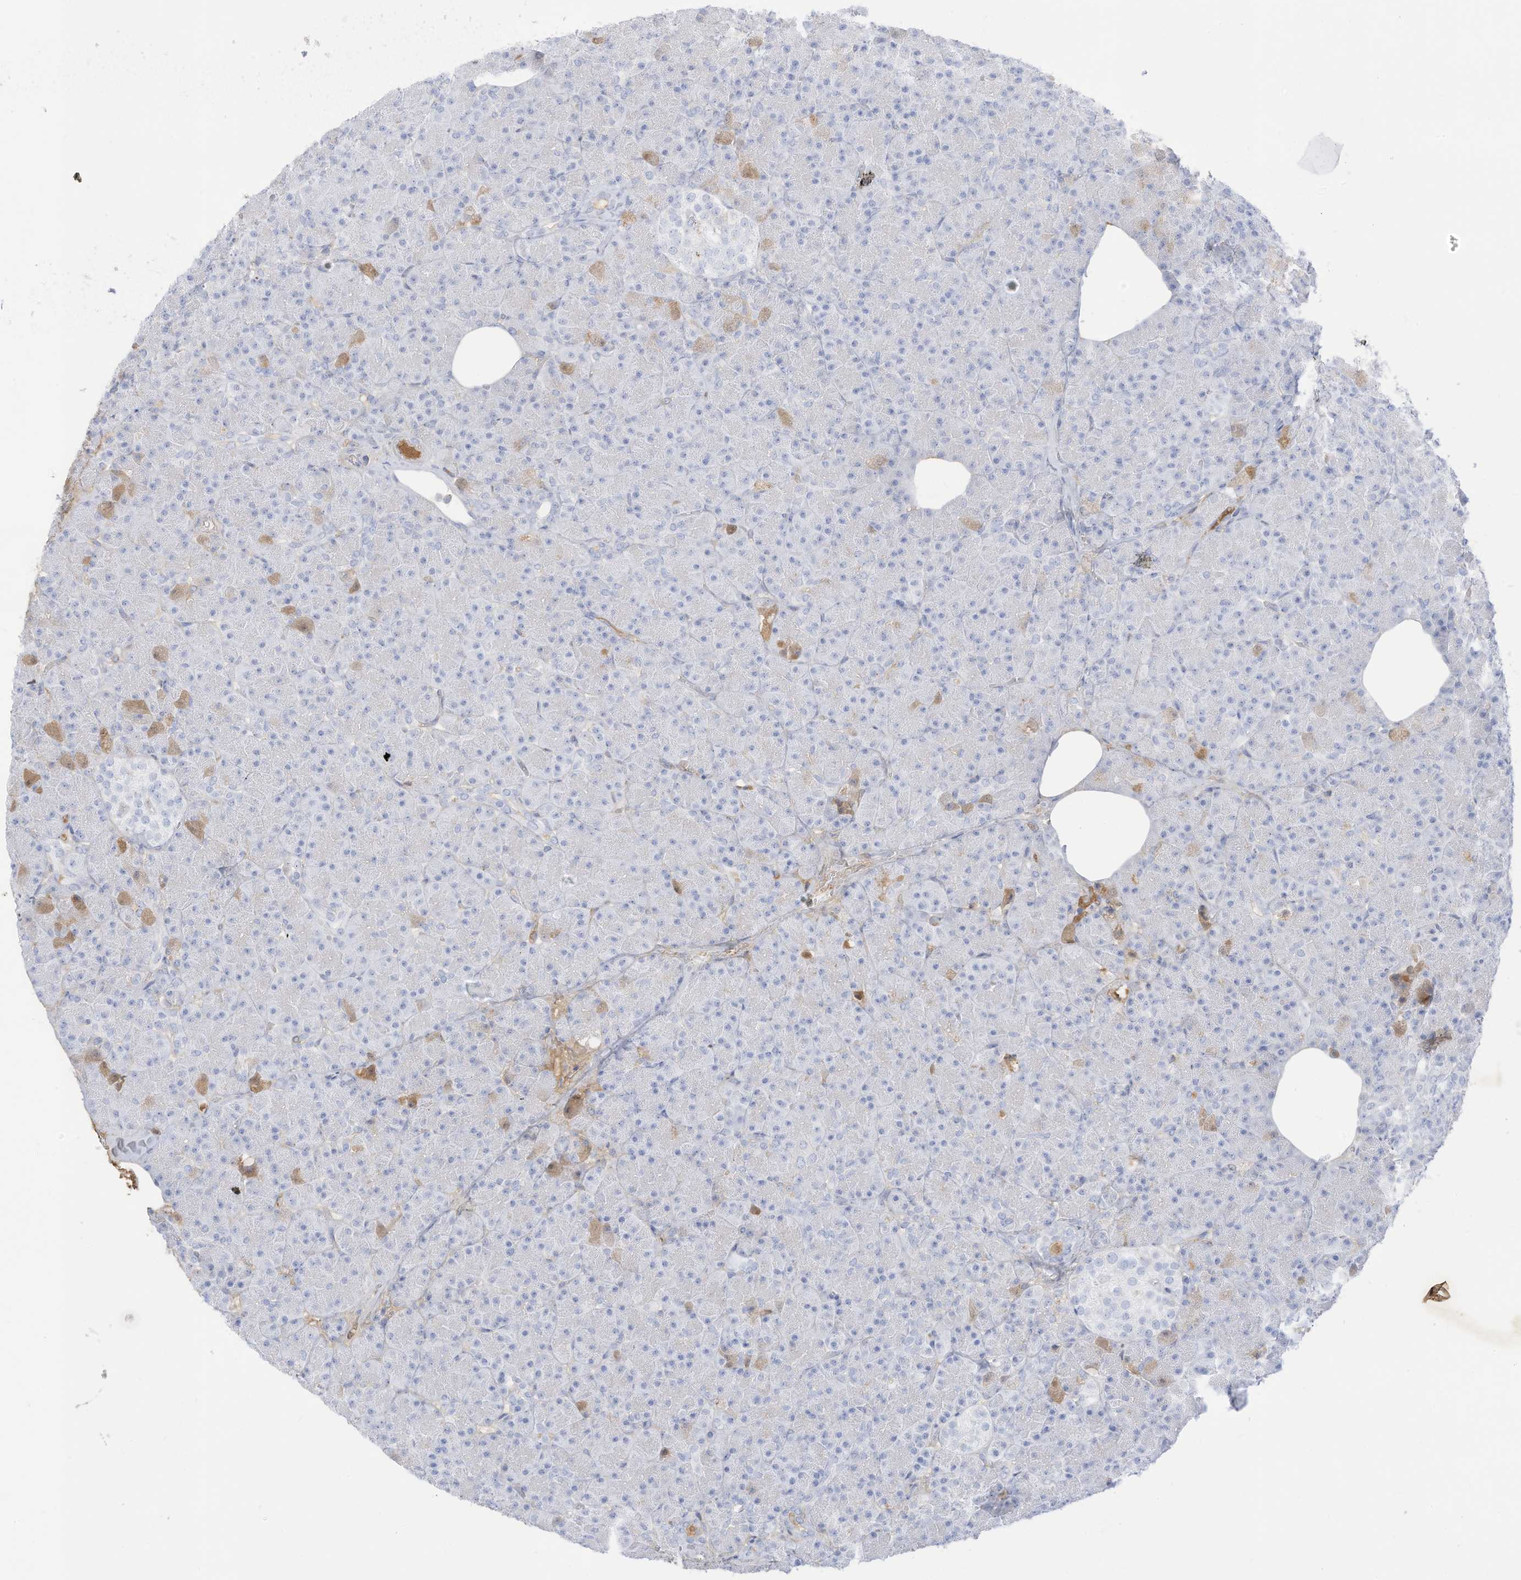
{"staining": {"intensity": "moderate", "quantity": "<25%", "location": "cytoplasmic/membranous"}, "tissue": "pancreas", "cell_type": "Exocrine glandular cells", "image_type": "normal", "snomed": [{"axis": "morphology", "description": "Normal tissue, NOS"}, {"axis": "topography", "description": "Pancreas"}], "caption": "Immunohistochemical staining of unremarkable human pancreas demonstrates moderate cytoplasmic/membranous protein staining in approximately <25% of exocrine glandular cells. (Stains: DAB (3,3'-diaminobenzidine) in brown, nuclei in blue, Microscopy: brightfield microscopy at high magnification).", "gene": "HSD17B13", "patient": {"sex": "female", "age": 43}}